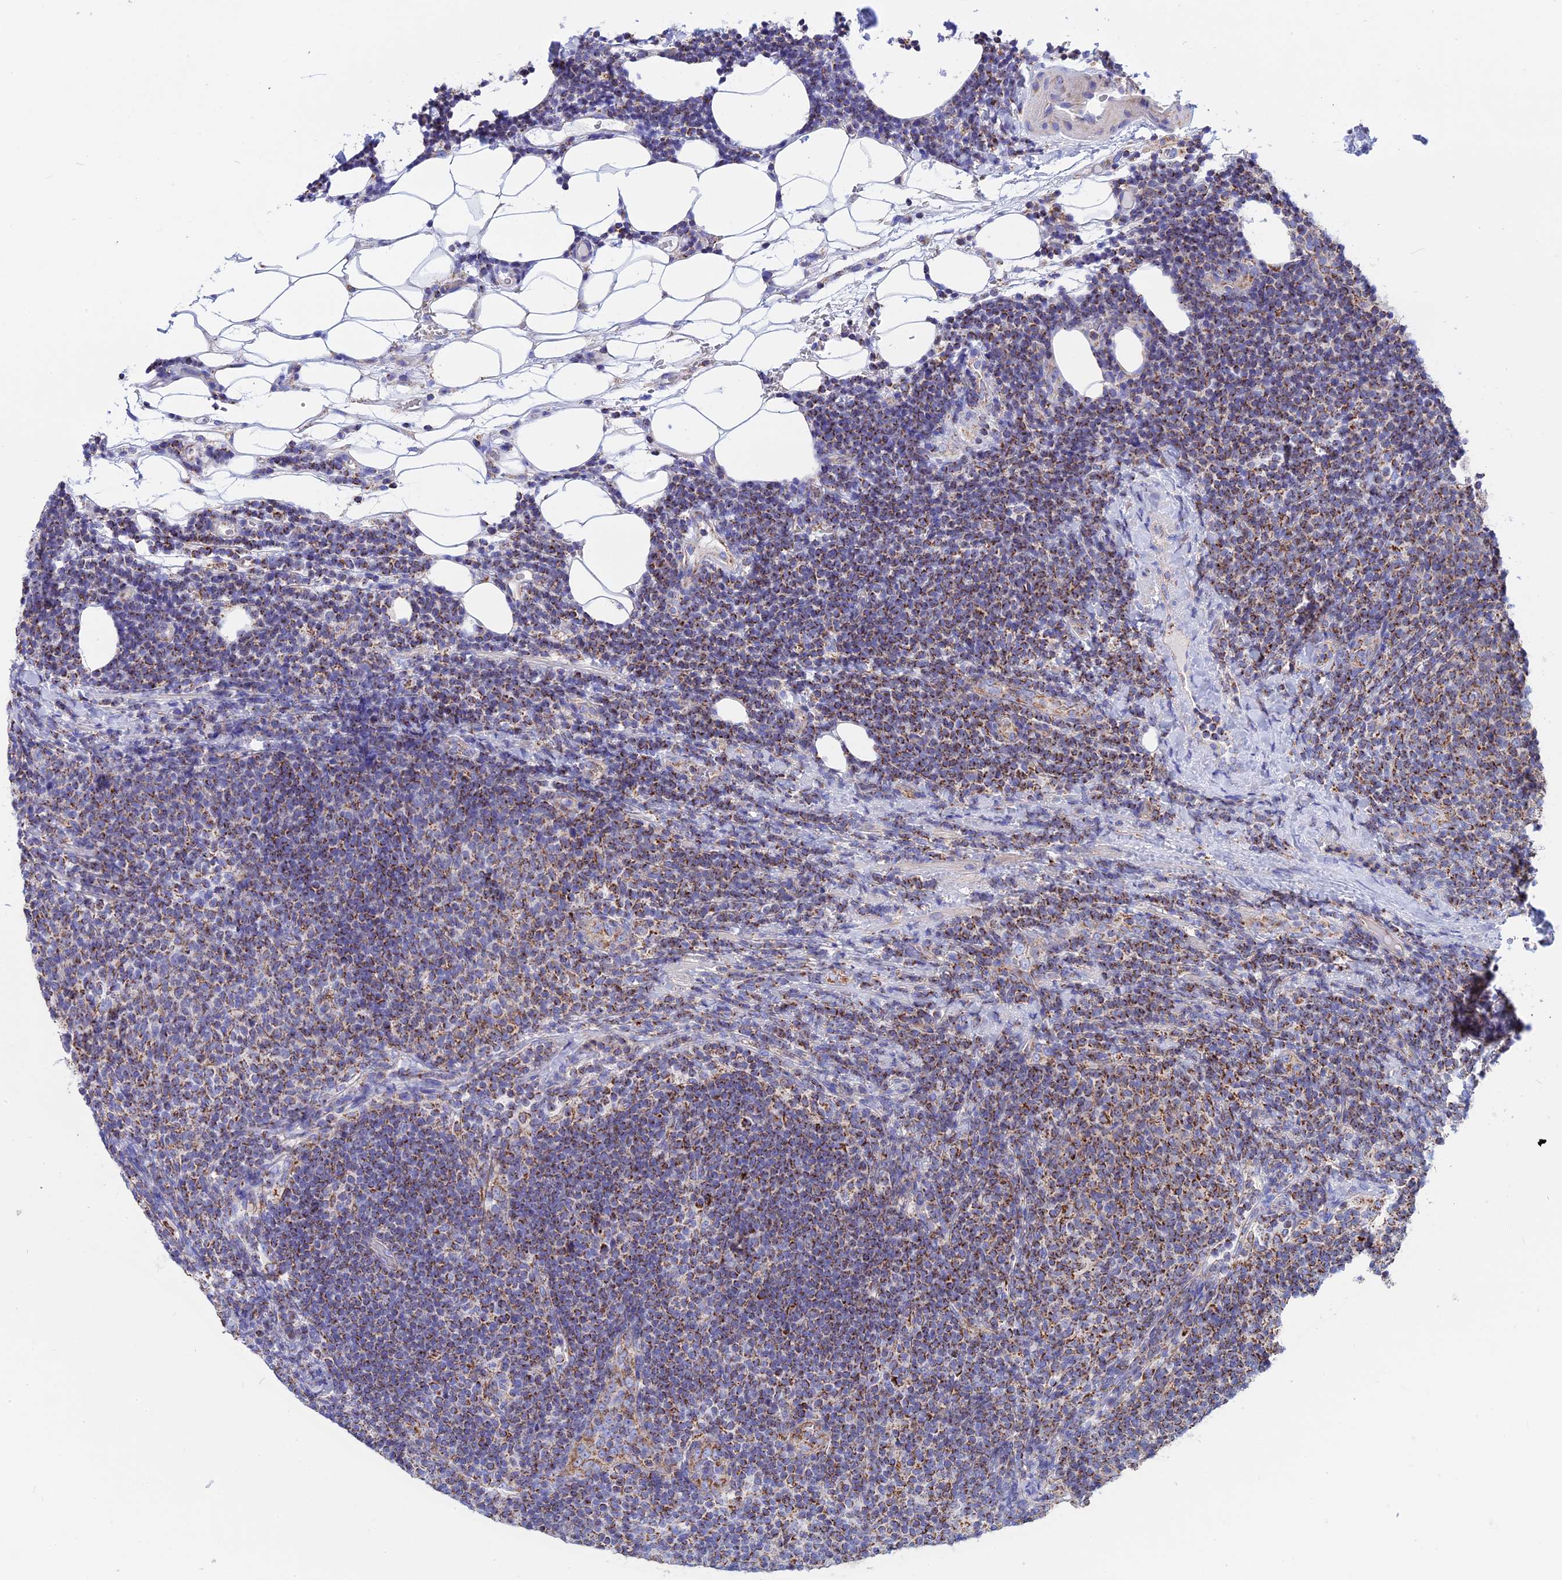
{"staining": {"intensity": "moderate", "quantity": ">75%", "location": "cytoplasmic/membranous"}, "tissue": "lymphoma", "cell_type": "Tumor cells", "image_type": "cancer", "snomed": [{"axis": "morphology", "description": "Malignant lymphoma, non-Hodgkin's type, Low grade"}, {"axis": "topography", "description": "Lymph node"}], "caption": "The image reveals a brown stain indicating the presence of a protein in the cytoplasmic/membranous of tumor cells in lymphoma. The protein of interest is shown in brown color, while the nuclei are stained blue.", "gene": "GCDH", "patient": {"sex": "male", "age": 66}}